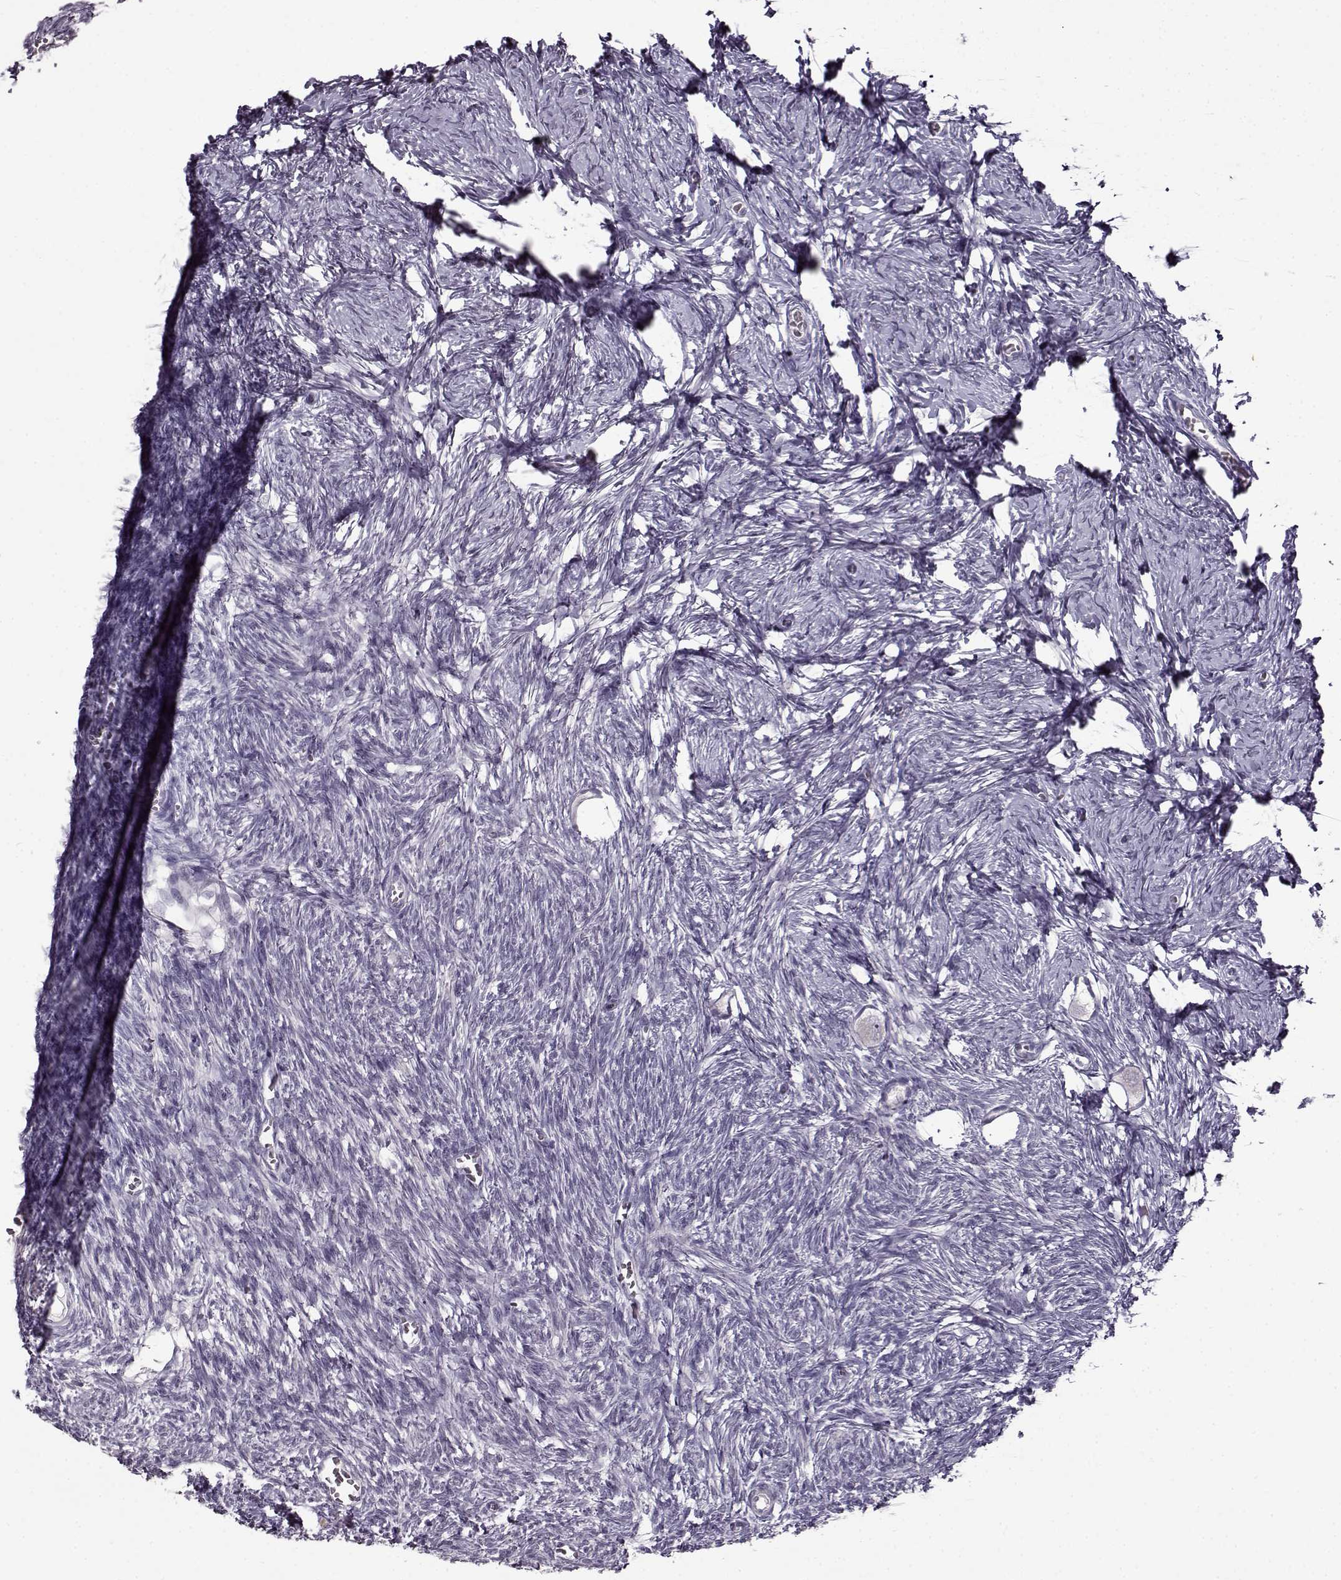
{"staining": {"intensity": "negative", "quantity": "none", "location": "none"}, "tissue": "ovary", "cell_type": "Follicle cells", "image_type": "normal", "snomed": [{"axis": "morphology", "description": "Normal tissue, NOS"}, {"axis": "topography", "description": "Ovary"}], "caption": "This is an immunohistochemistry photomicrograph of unremarkable human ovary. There is no positivity in follicle cells.", "gene": "FSHB", "patient": {"sex": "female", "age": 27}}